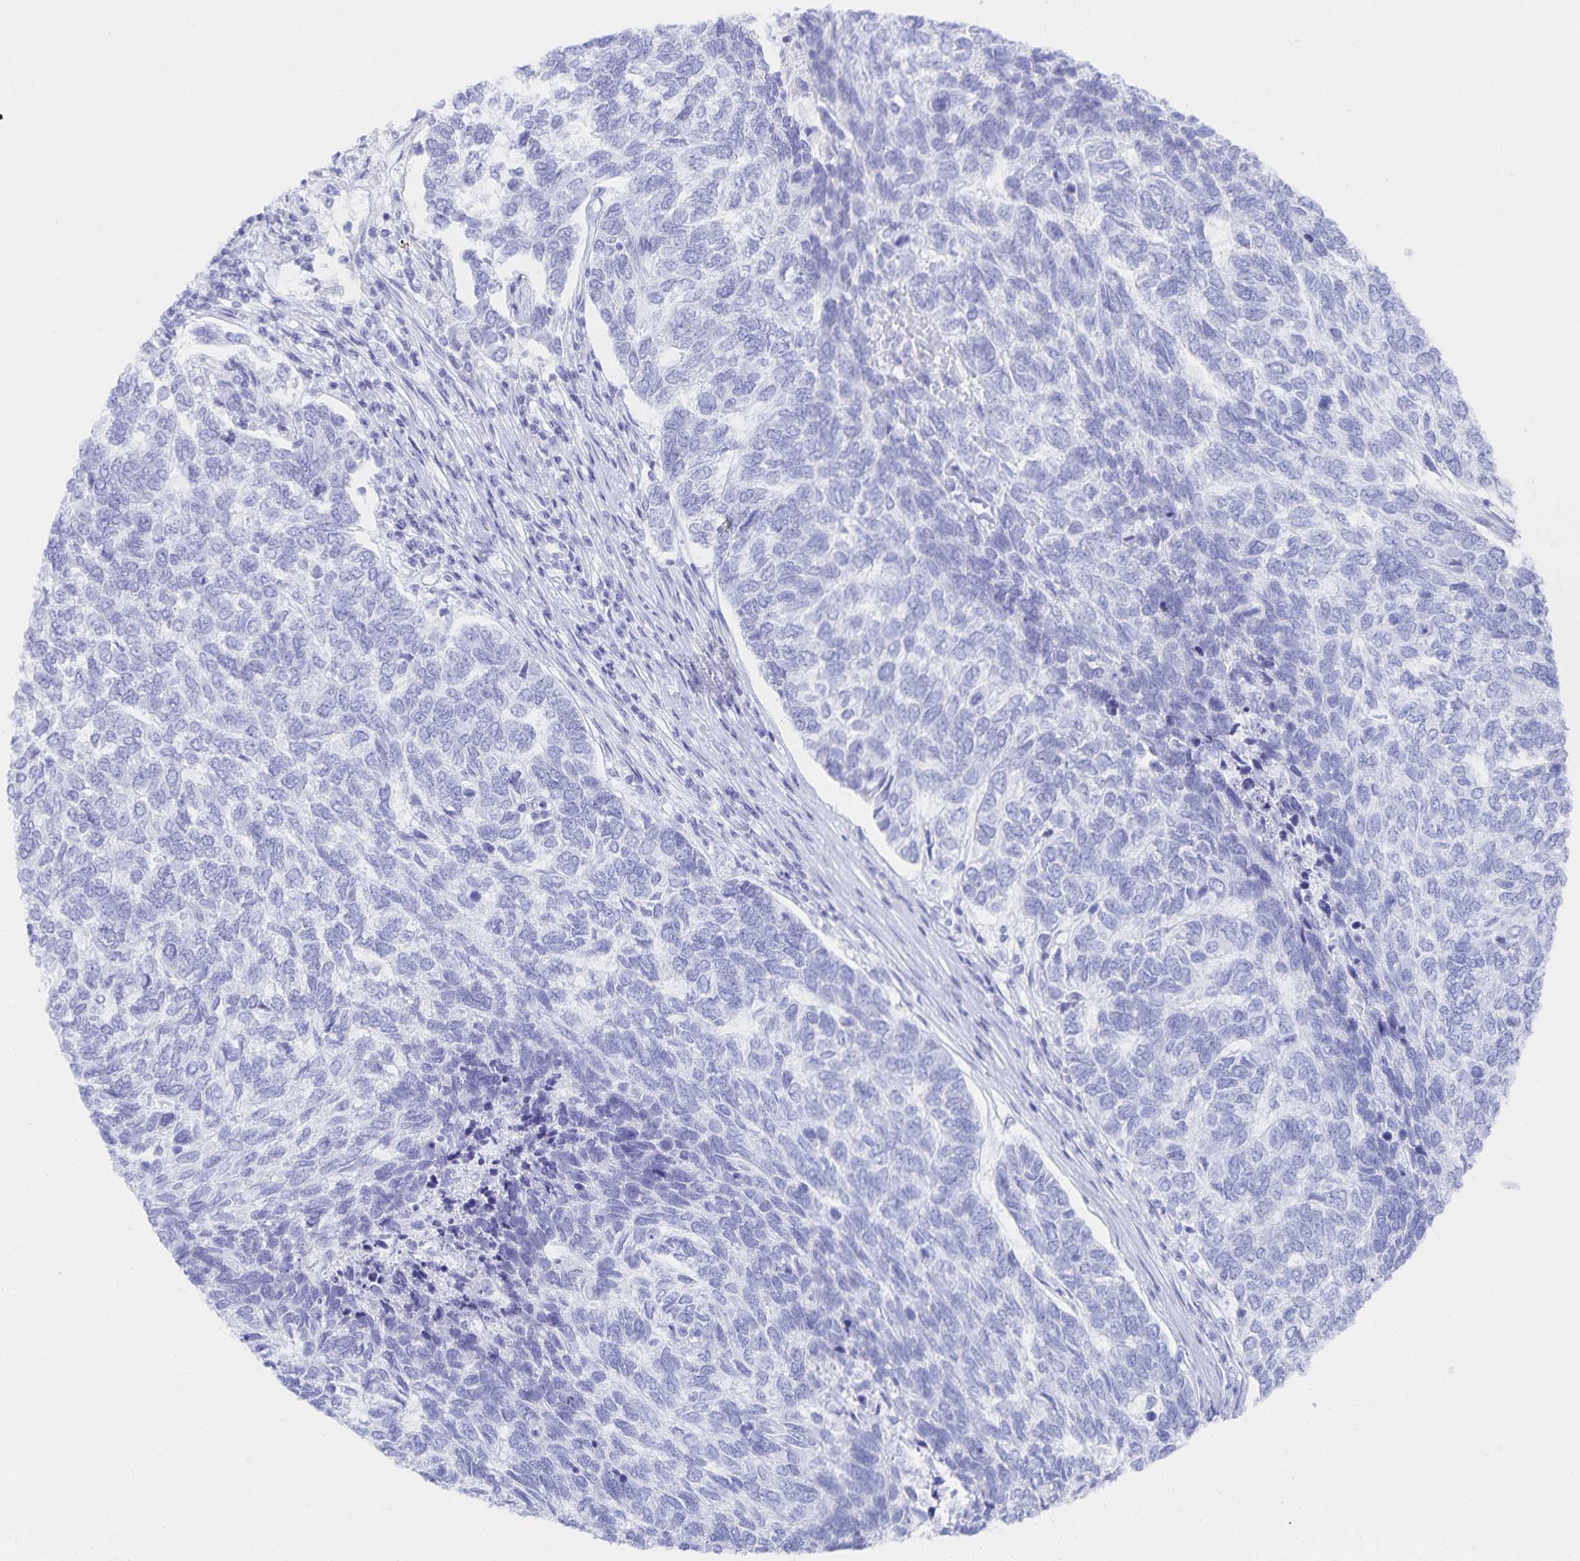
{"staining": {"intensity": "negative", "quantity": "none", "location": "none"}, "tissue": "skin cancer", "cell_type": "Tumor cells", "image_type": "cancer", "snomed": [{"axis": "morphology", "description": "Basal cell carcinoma"}, {"axis": "topography", "description": "Skin"}], "caption": "Tumor cells are negative for protein expression in human skin cancer (basal cell carcinoma).", "gene": "SNTN", "patient": {"sex": "female", "age": 65}}